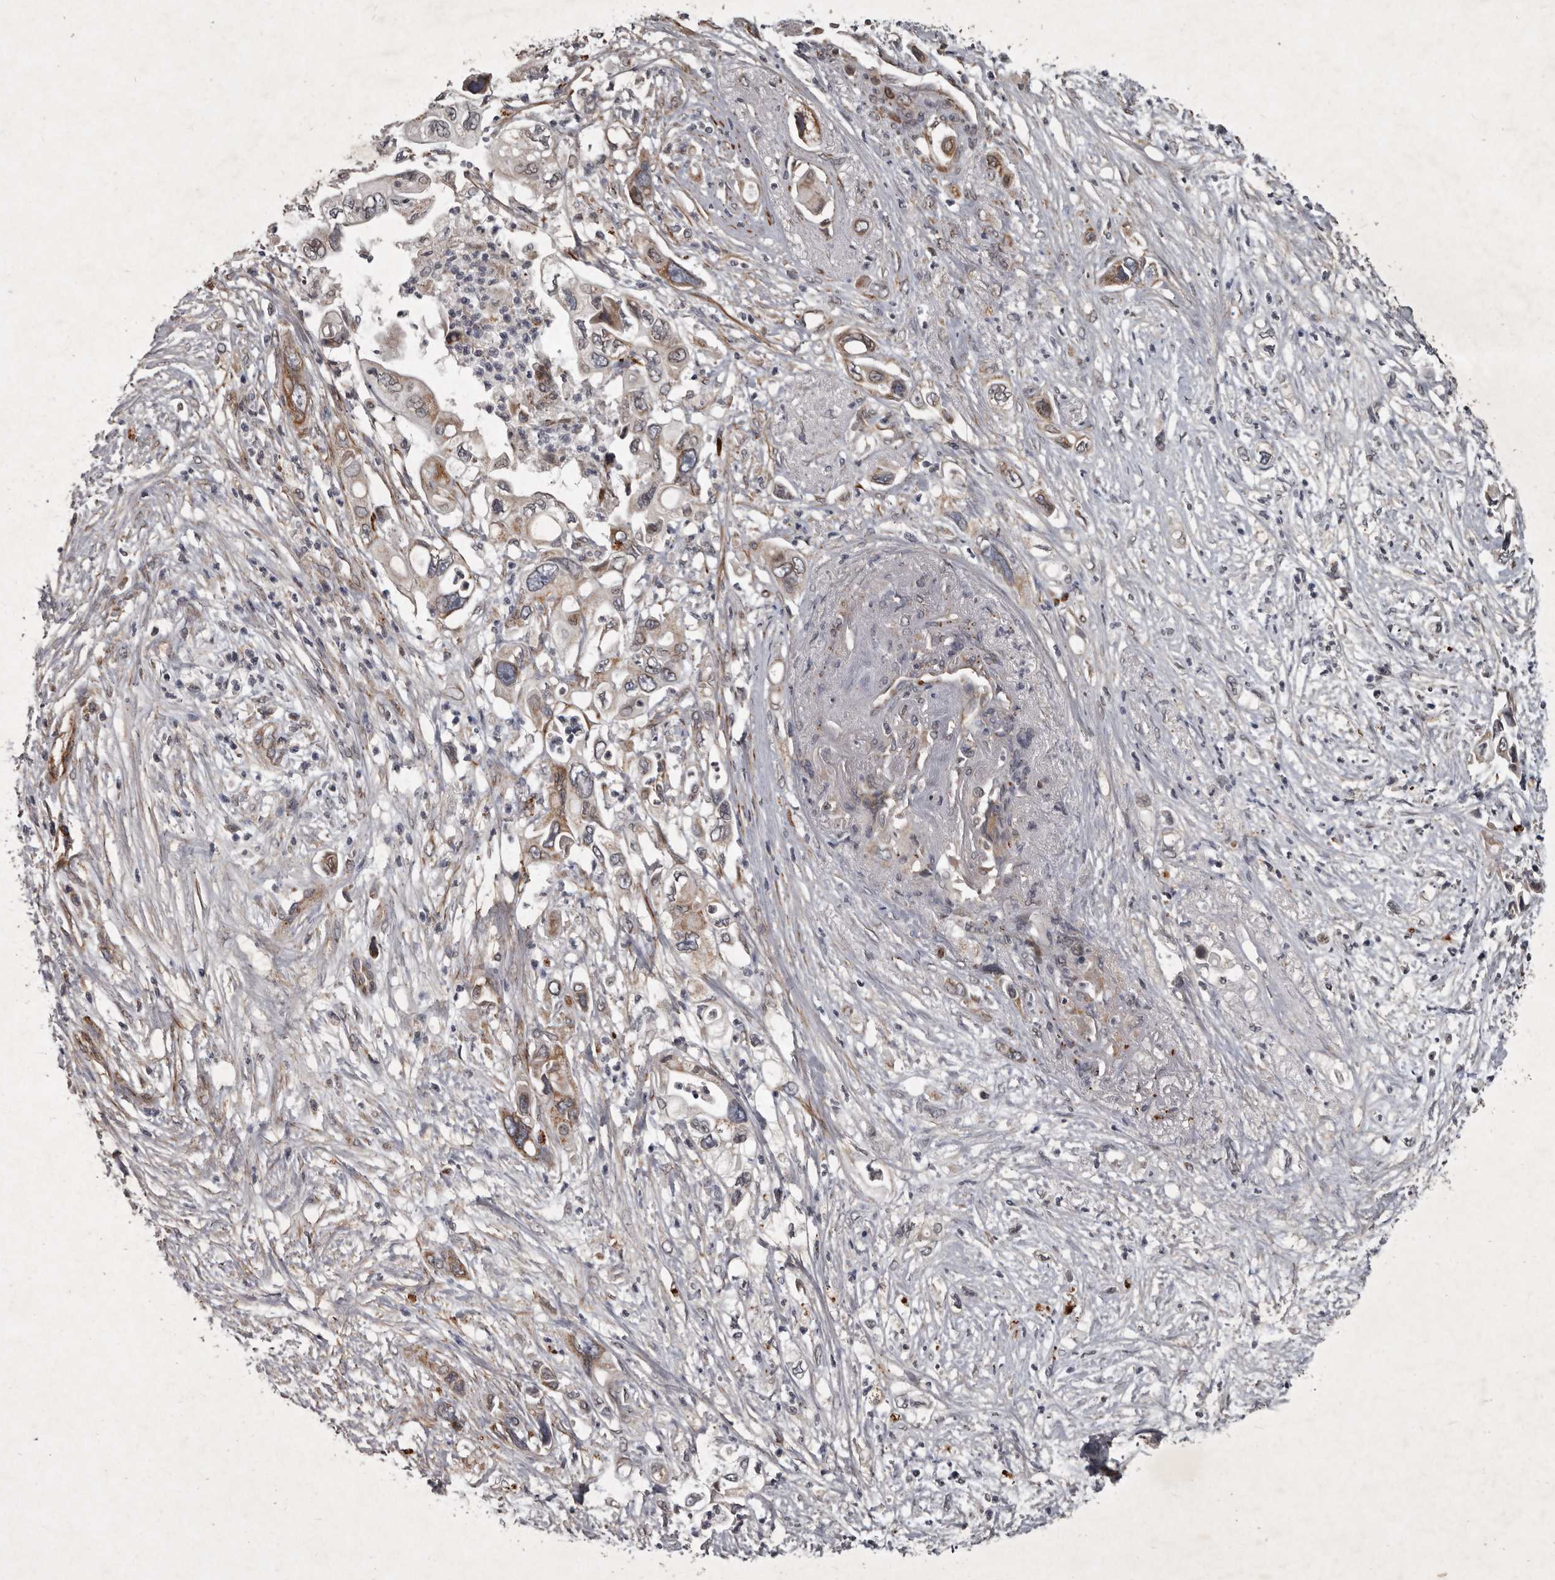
{"staining": {"intensity": "moderate", "quantity": "25%-75%", "location": "cytoplasmic/membranous"}, "tissue": "pancreatic cancer", "cell_type": "Tumor cells", "image_type": "cancer", "snomed": [{"axis": "morphology", "description": "Adenocarcinoma, NOS"}, {"axis": "topography", "description": "Pancreas"}], "caption": "IHC staining of adenocarcinoma (pancreatic), which demonstrates medium levels of moderate cytoplasmic/membranous positivity in approximately 25%-75% of tumor cells indicating moderate cytoplasmic/membranous protein expression. The staining was performed using DAB (3,3'-diaminobenzidine) (brown) for protein detection and nuclei were counterstained in hematoxylin (blue).", "gene": "MRPS15", "patient": {"sex": "male", "age": 66}}